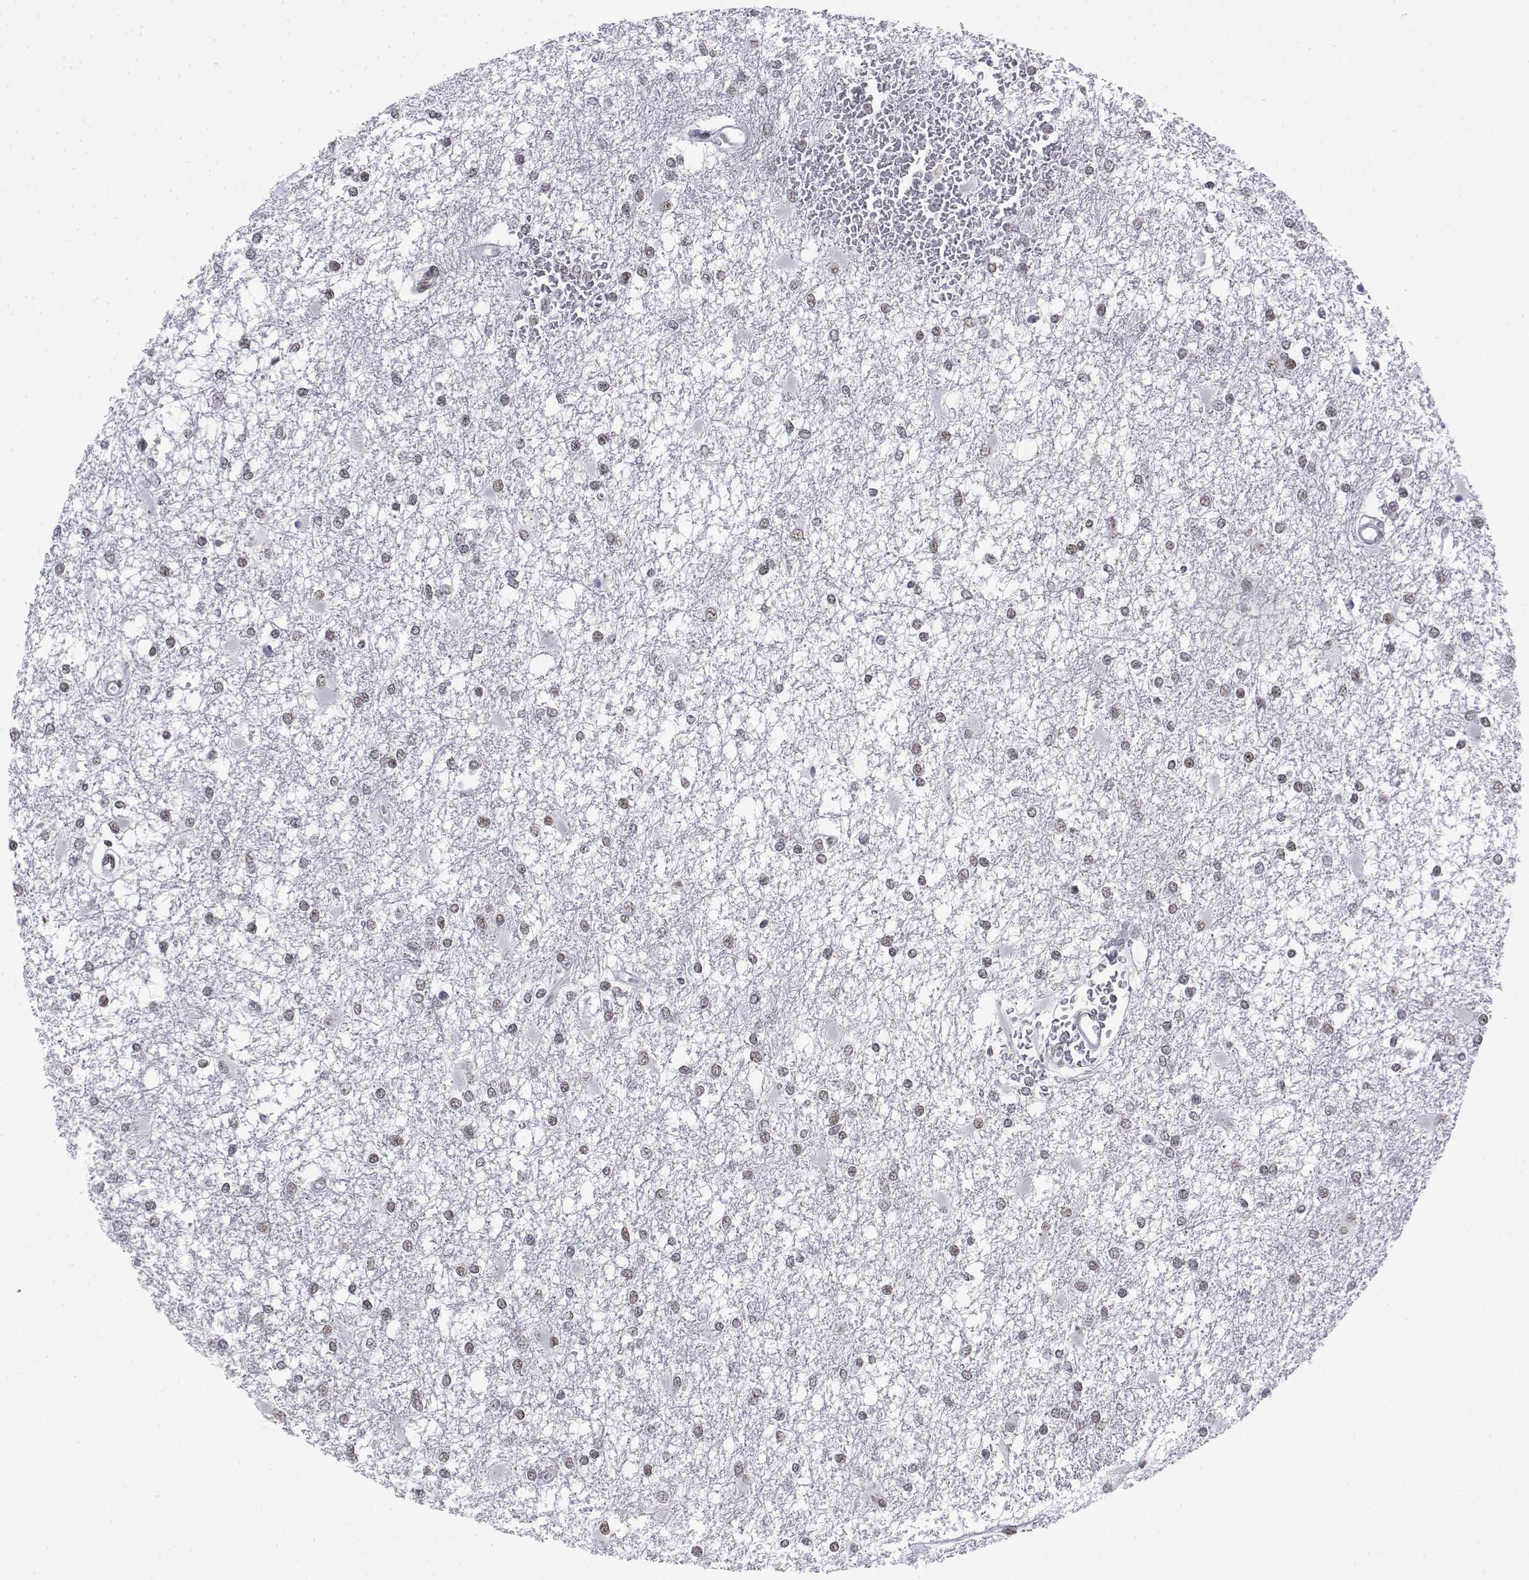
{"staining": {"intensity": "weak", "quantity": "25%-75%", "location": "nuclear"}, "tissue": "glioma", "cell_type": "Tumor cells", "image_type": "cancer", "snomed": [{"axis": "morphology", "description": "Glioma, malignant, High grade"}, {"axis": "topography", "description": "Cerebral cortex"}], "caption": "Weak nuclear protein staining is appreciated in approximately 25%-75% of tumor cells in malignant glioma (high-grade).", "gene": "SETD1A", "patient": {"sex": "male", "age": 79}}